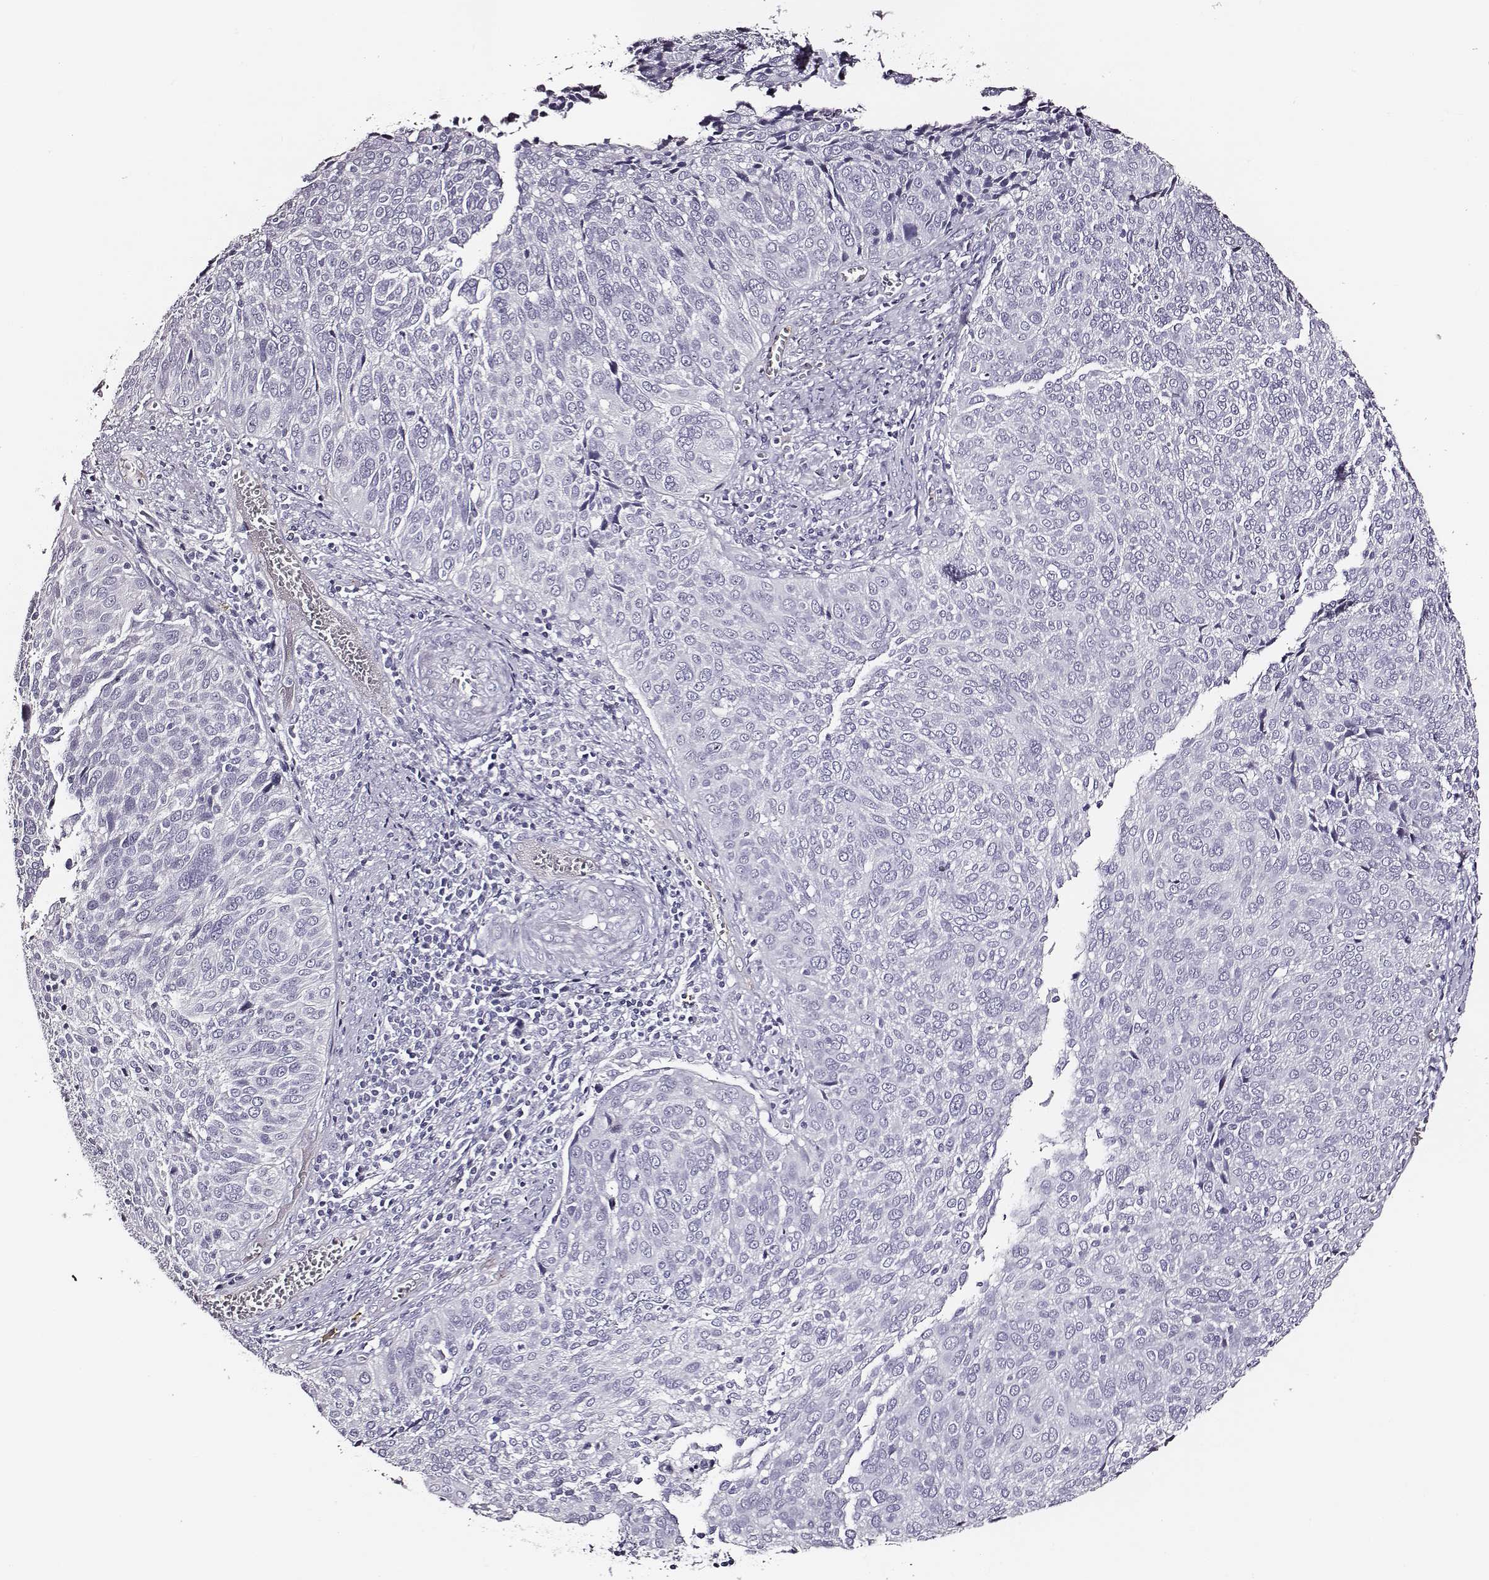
{"staining": {"intensity": "negative", "quantity": "none", "location": "none"}, "tissue": "cervical cancer", "cell_type": "Tumor cells", "image_type": "cancer", "snomed": [{"axis": "morphology", "description": "Squamous cell carcinoma, NOS"}, {"axis": "topography", "description": "Cervix"}], "caption": "Histopathology image shows no significant protein expression in tumor cells of cervical cancer (squamous cell carcinoma).", "gene": "DPEP1", "patient": {"sex": "female", "age": 39}}